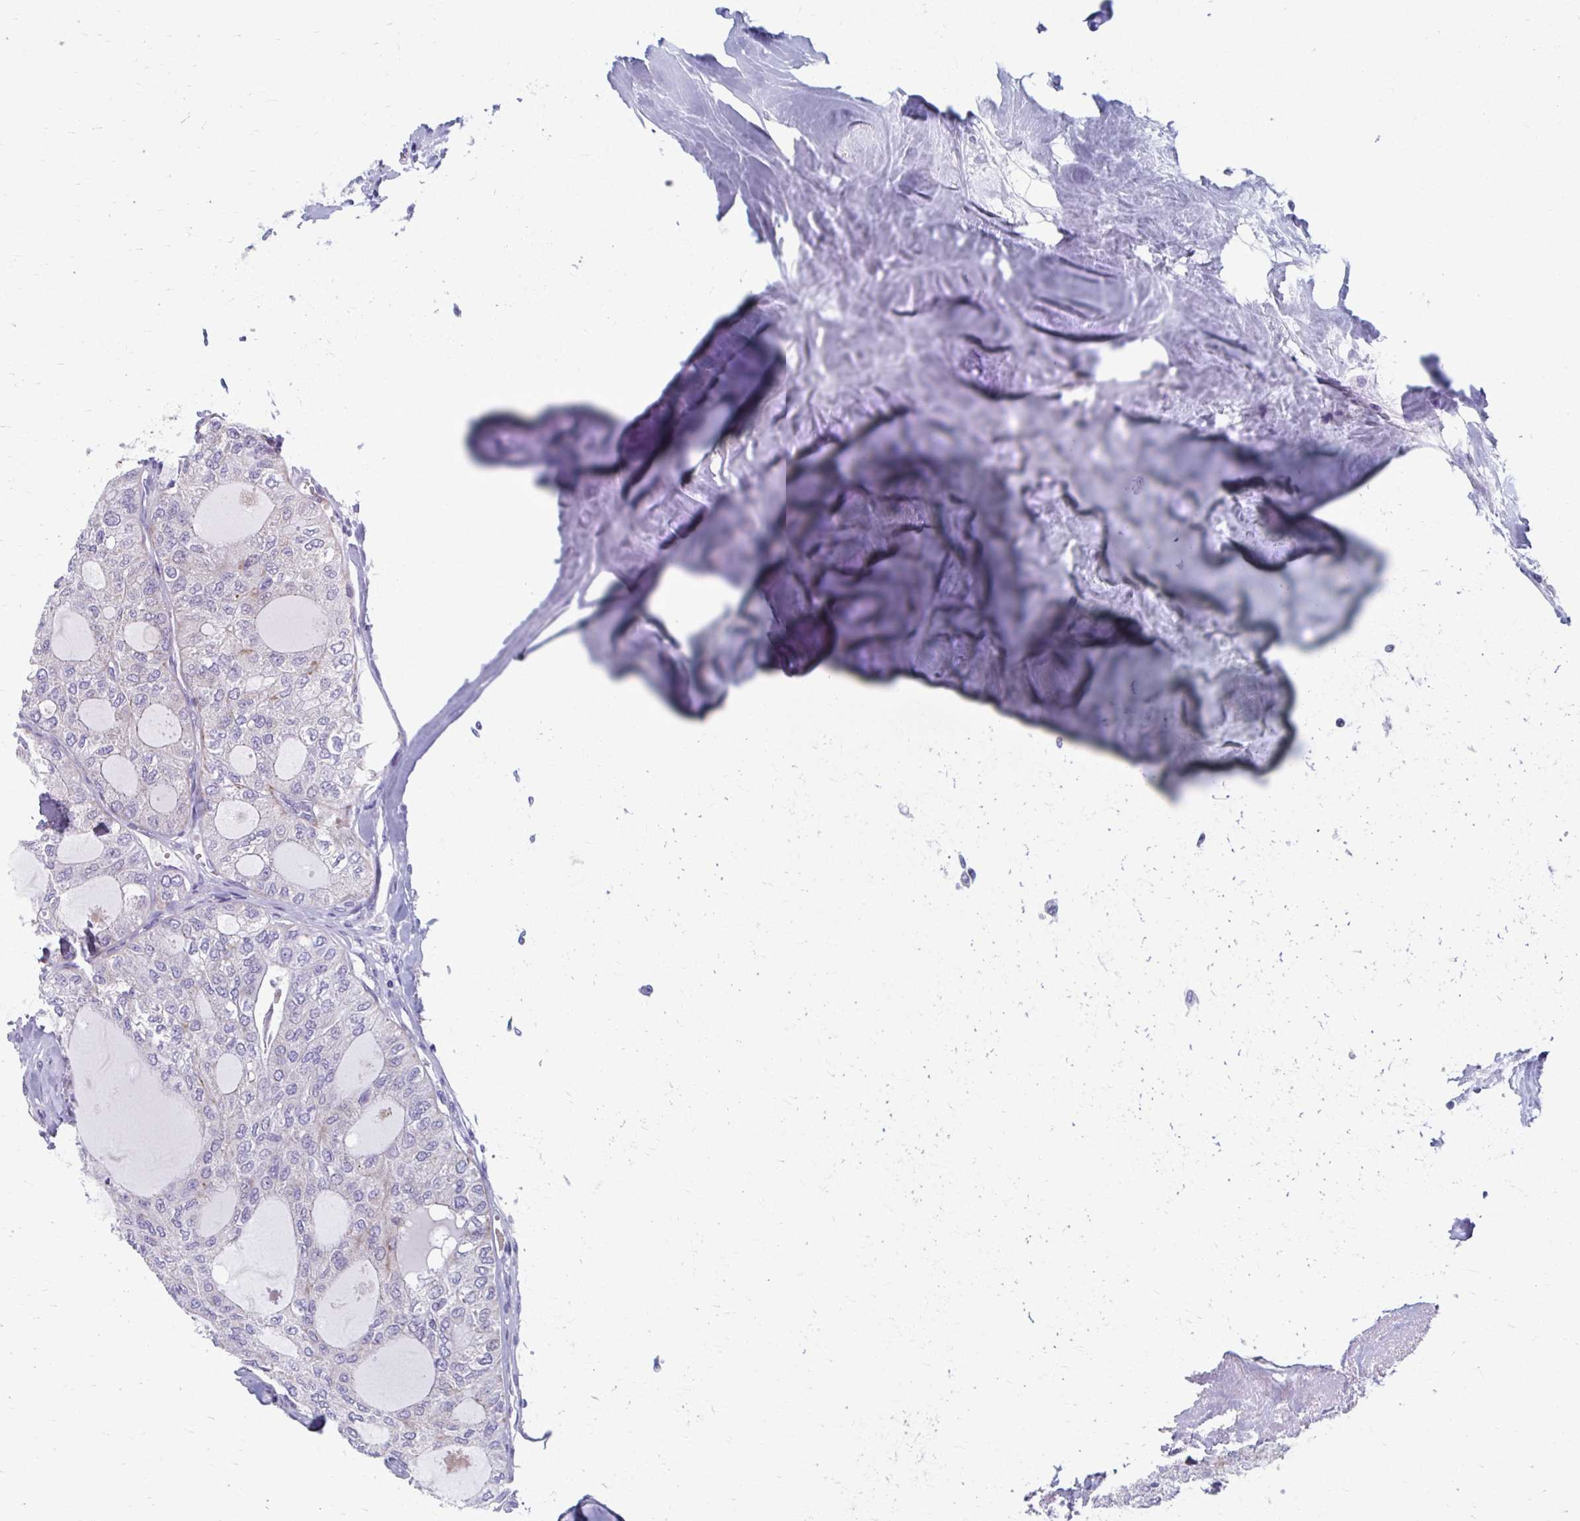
{"staining": {"intensity": "negative", "quantity": "none", "location": "none"}, "tissue": "thyroid cancer", "cell_type": "Tumor cells", "image_type": "cancer", "snomed": [{"axis": "morphology", "description": "Follicular adenoma carcinoma, NOS"}, {"axis": "topography", "description": "Thyroid gland"}], "caption": "Immunohistochemistry micrograph of neoplastic tissue: thyroid cancer stained with DAB shows no significant protein staining in tumor cells. (DAB (3,3'-diaminobenzidine) immunohistochemistry (IHC), high magnification).", "gene": "ABHD16B", "patient": {"sex": "male", "age": 75}}